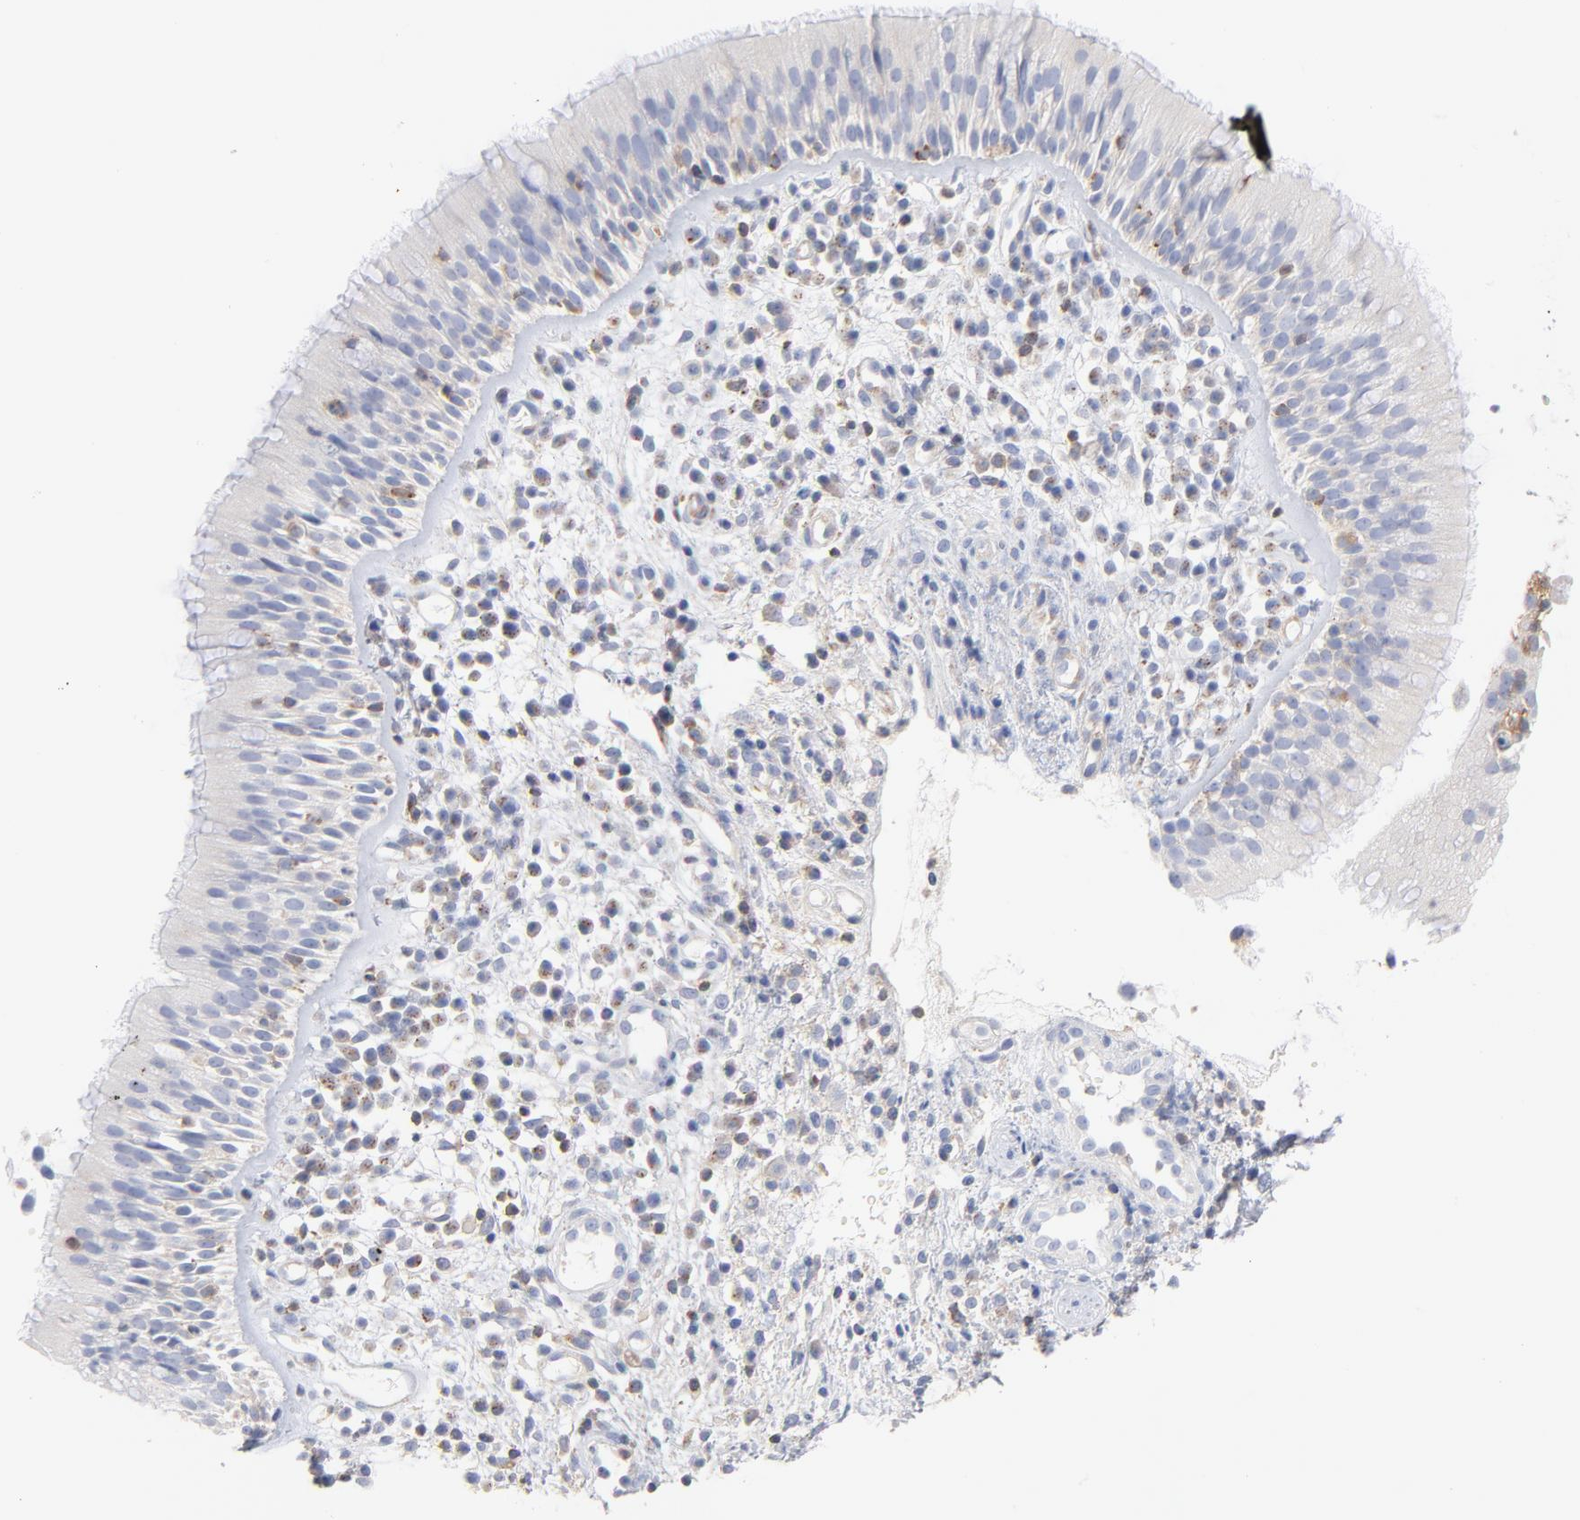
{"staining": {"intensity": "negative", "quantity": "none", "location": "none"}, "tissue": "nasopharynx", "cell_type": "Respiratory epithelial cells", "image_type": "normal", "snomed": [{"axis": "morphology", "description": "Normal tissue, NOS"}, {"axis": "morphology", "description": "Inflammation, NOS"}, {"axis": "morphology", "description": "Malignant melanoma, Metastatic site"}, {"axis": "topography", "description": "Nasopharynx"}], "caption": "IHC of unremarkable human nasopharynx displays no expression in respiratory epithelial cells.", "gene": "SEPTIN11", "patient": {"sex": "female", "age": 55}}